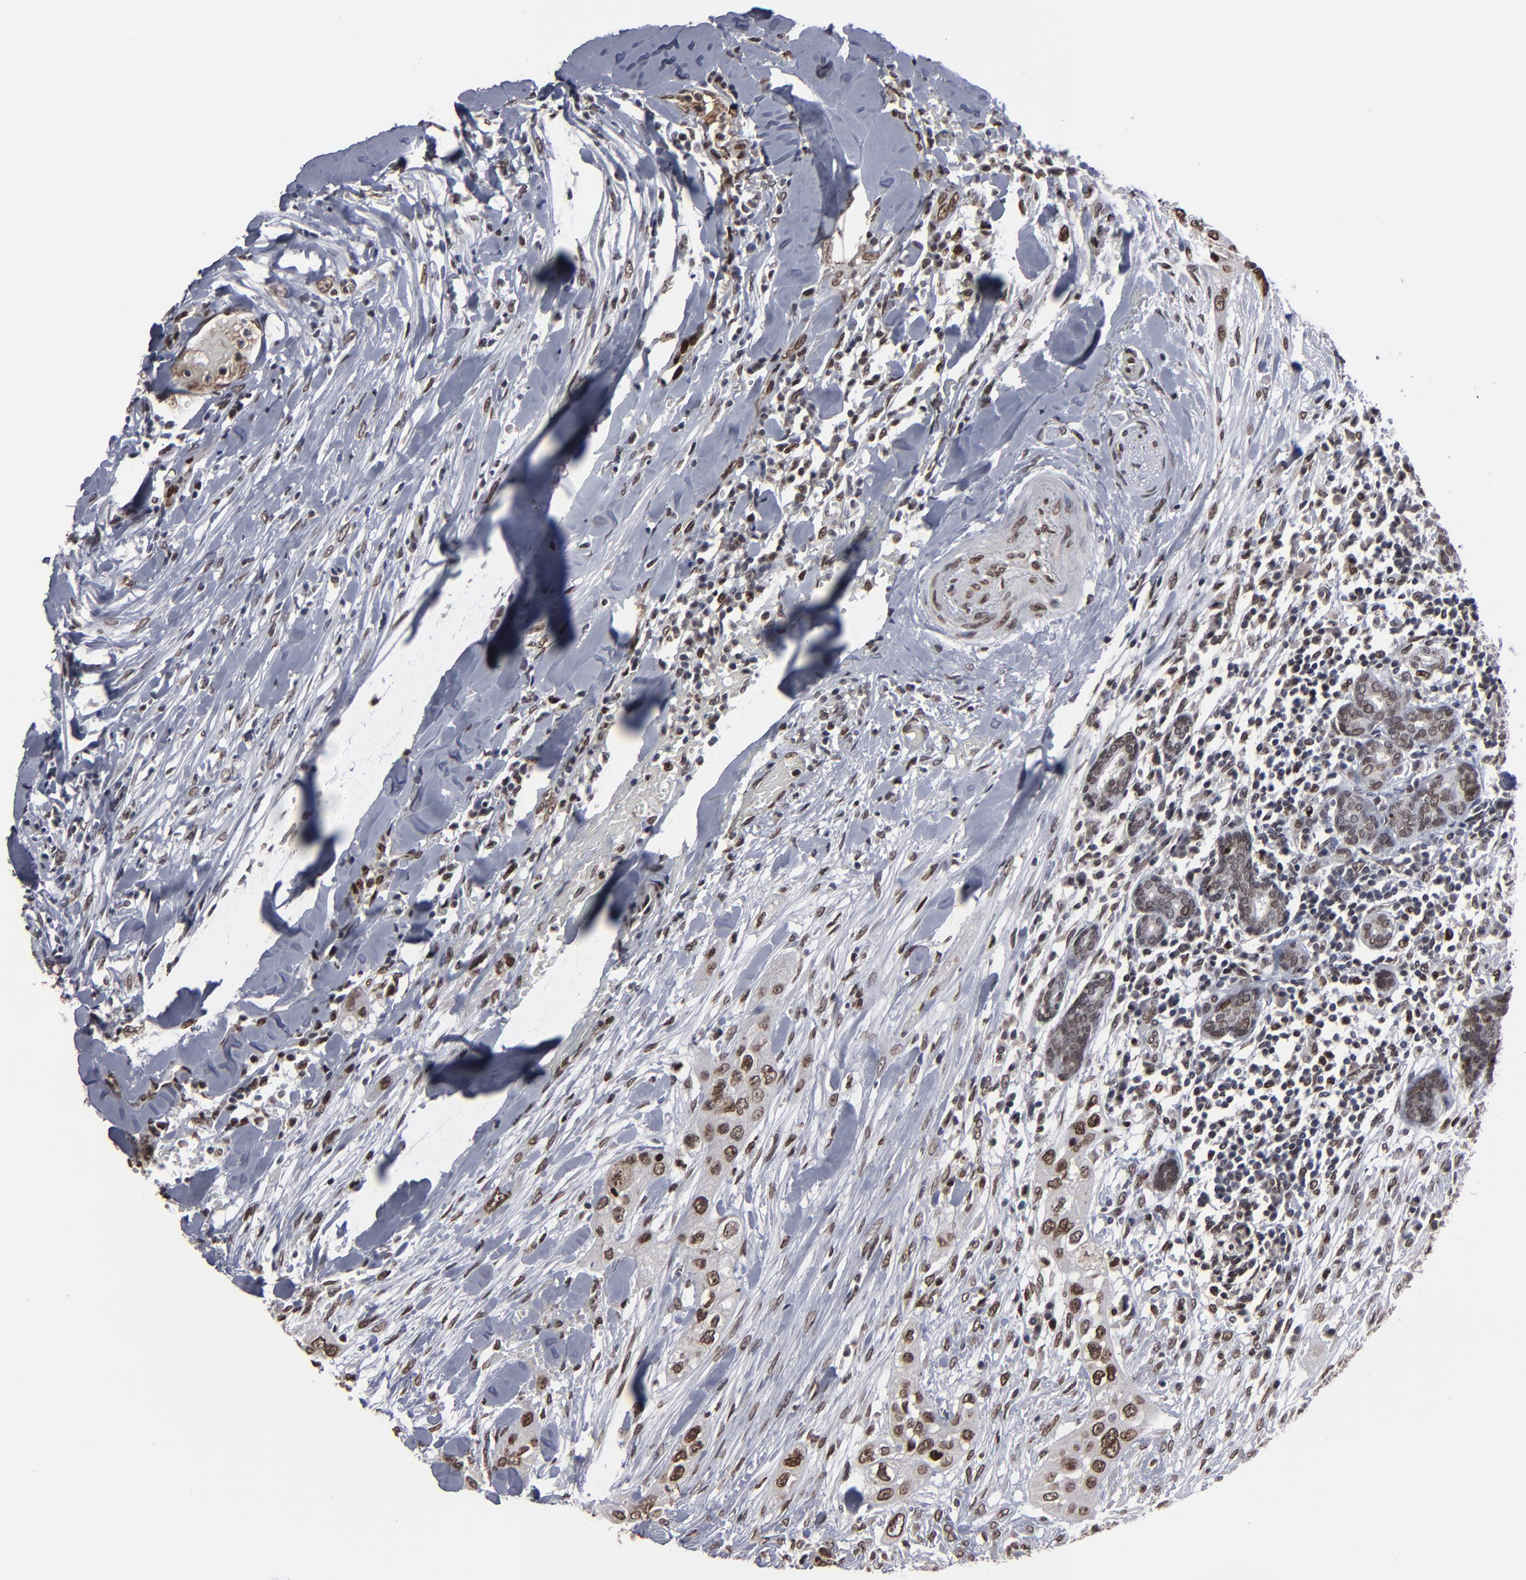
{"staining": {"intensity": "moderate", "quantity": ">75%", "location": "nuclear"}, "tissue": "head and neck cancer", "cell_type": "Tumor cells", "image_type": "cancer", "snomed": [{"axis": "morphology", "description": "Neoplasm, malignant, NOS"}, {"axis": "topography", "description": "Salivary gland"}, {"axis": "topography", "description": "Head-Neck"}], "caption": "IHC image of neoplastic tissue: human malignant neoplasm (head and neck) stained using immunohistochemistry demonstrates medium levels of moderate protein expression localized specifically in the nuclear of tumor cells, appearing as a nuclear brown color.", "gene": "BAZ1A", "patient": {"sex": "male", "age": 43}}